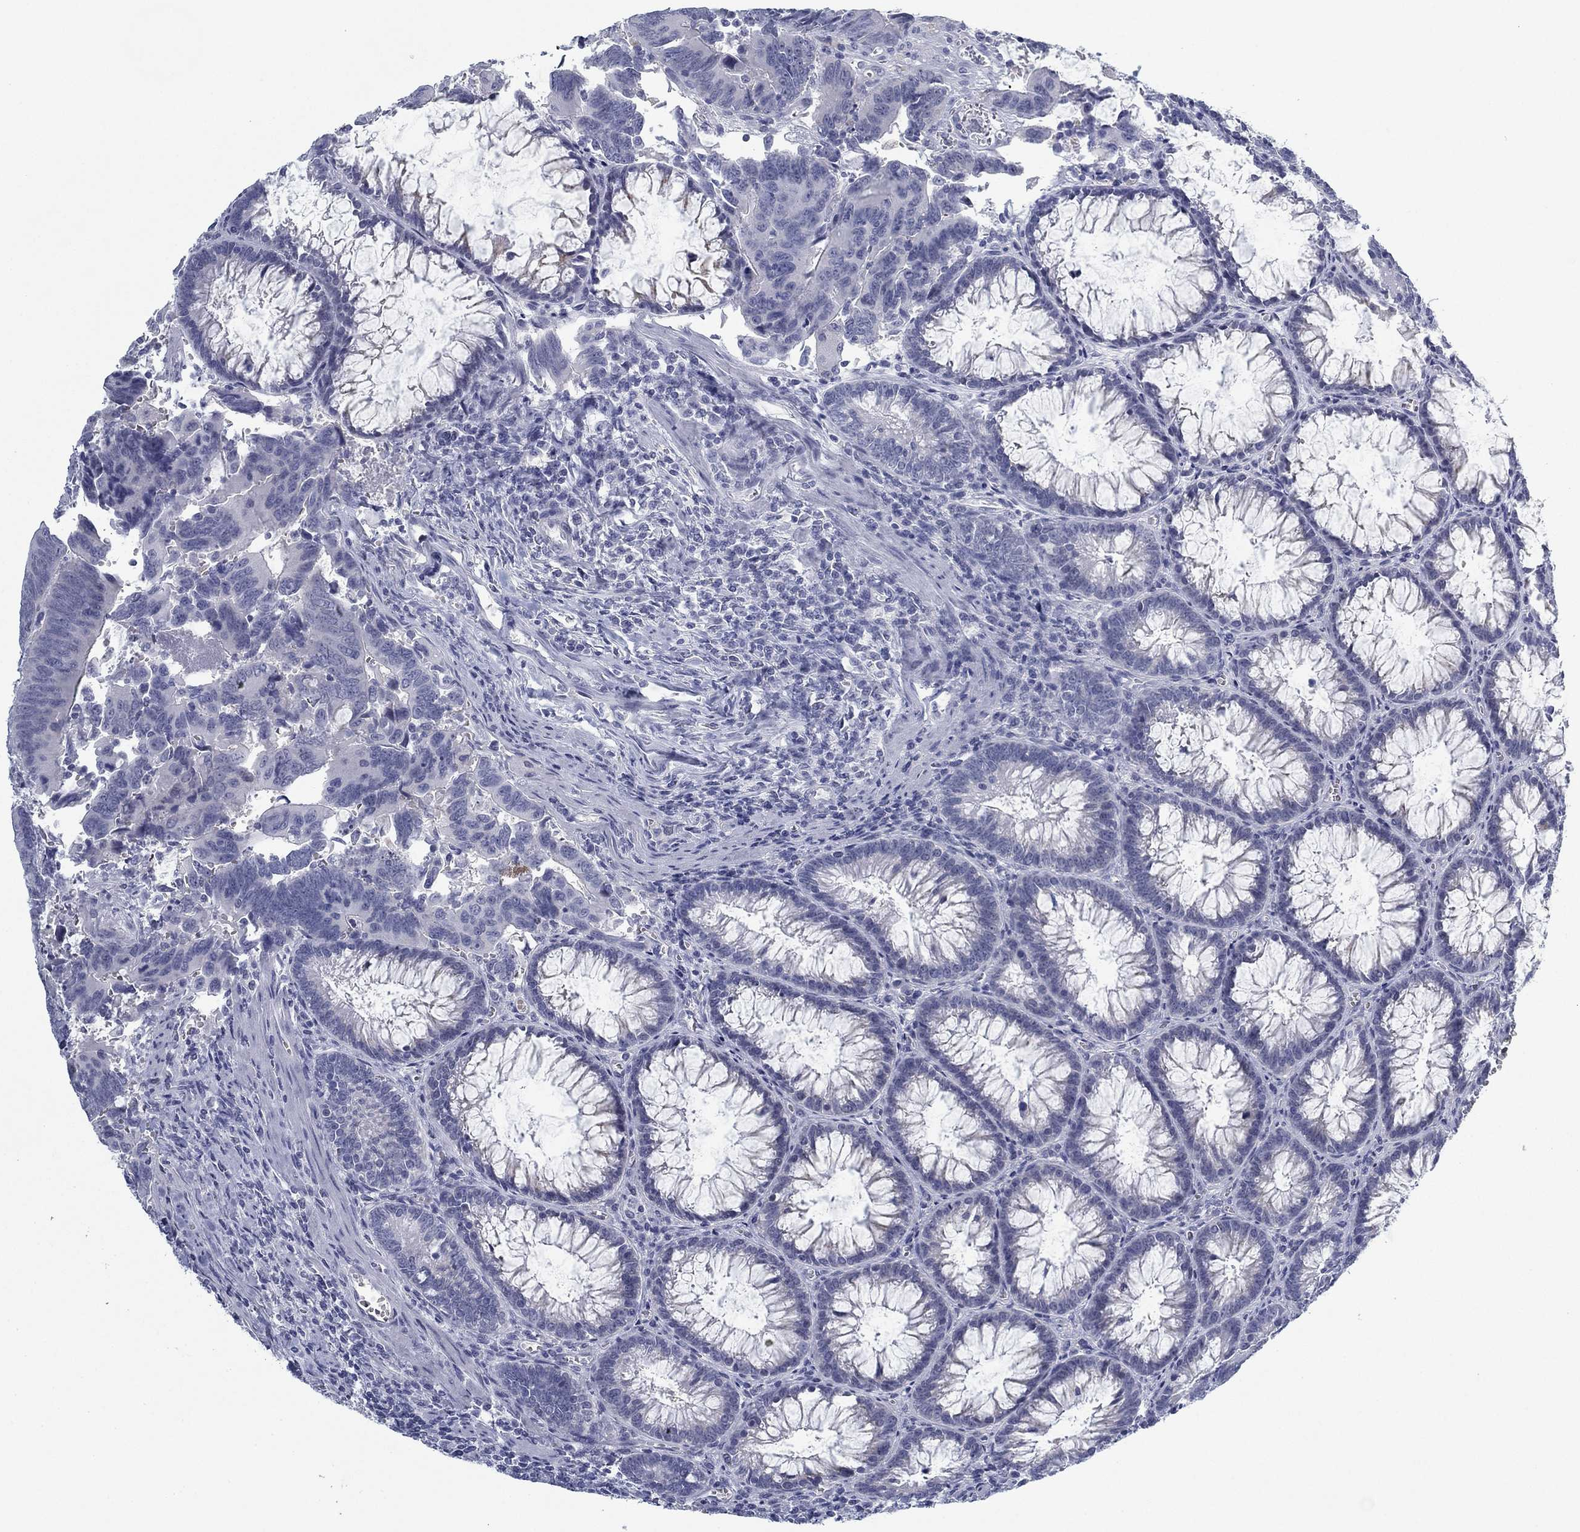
{"staining": {"intensity": "negative", "quantity": "none", "location": "none"}, "tissue": "colorectal cancer", "cell_type": "Tumor cells", "image_type": "cancer", "snomed": [{"axis": "morphology", "description": "Adenocarcinoma, NOS"}, {"axis": "topography", "description": "Rectum"}], "caption": "The histopathology image shows no significant expression in tumor cells of colorectal cancer (adenocarcinoma). (Brightfield microscopy of DAB (3,3'-diaminobenzidine) immunohistochemistry at high magnification).", "gene": "DNAL1", "patient": {"sex": "male", "age": 67}}